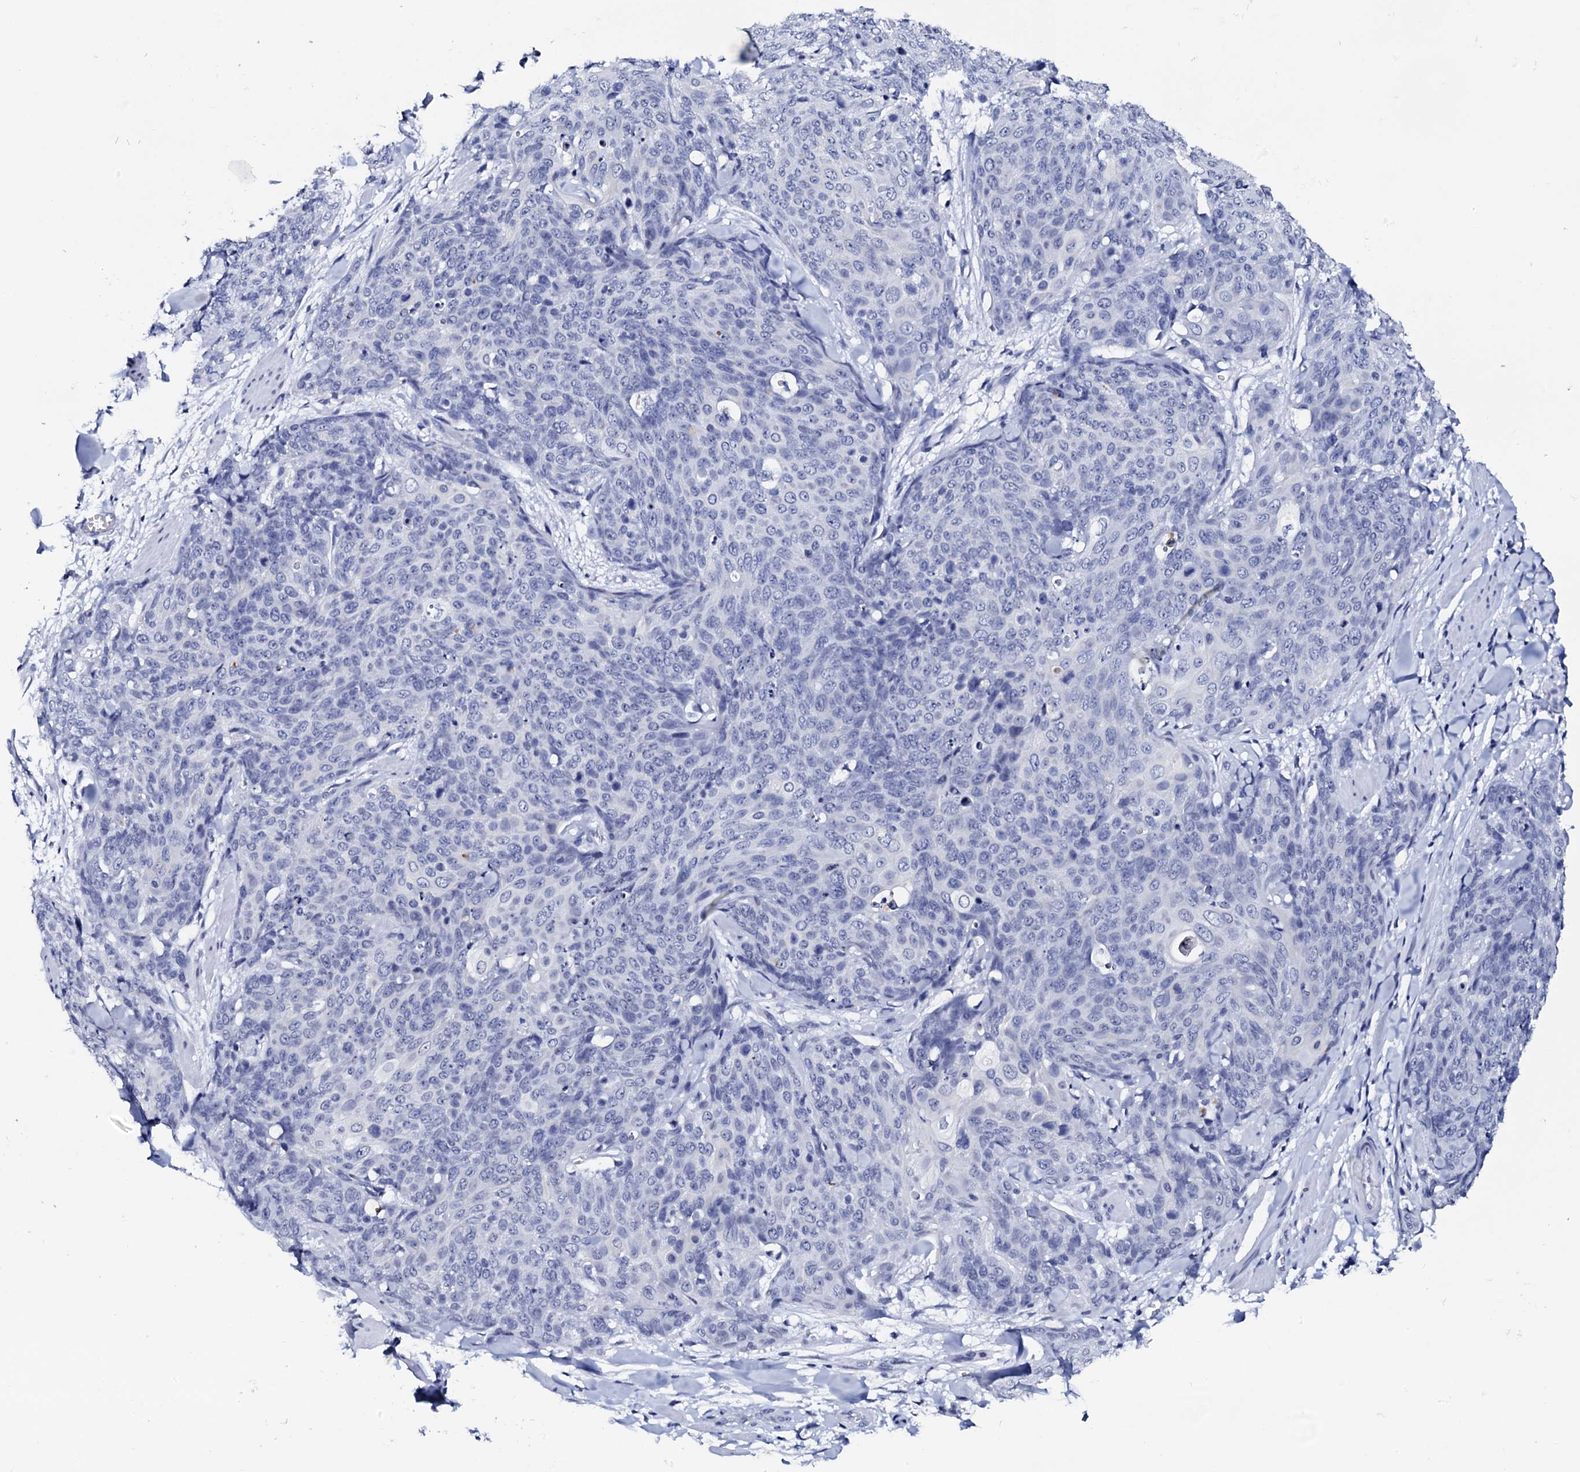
{"staining": {"intensity": "negative", "quantity": "none", "location": "none"}, "tissue": "skin cancer", "cell_type": "Tumor cells", "image_type": "cancer", "snomed": [{"axis": "morphology", "description": "Squamous cell carcinoma, NOS"}, {"axis": "topography", "description": "Skin"}, {"axis": "topography", "description": "Vulva"}], "caption": "Tumor cells are negative for brown protein staining in skin cancer (squamous cell carcinoma).", "gene": "SPATA19", "patient": {"sex": "female", "age": 85}}